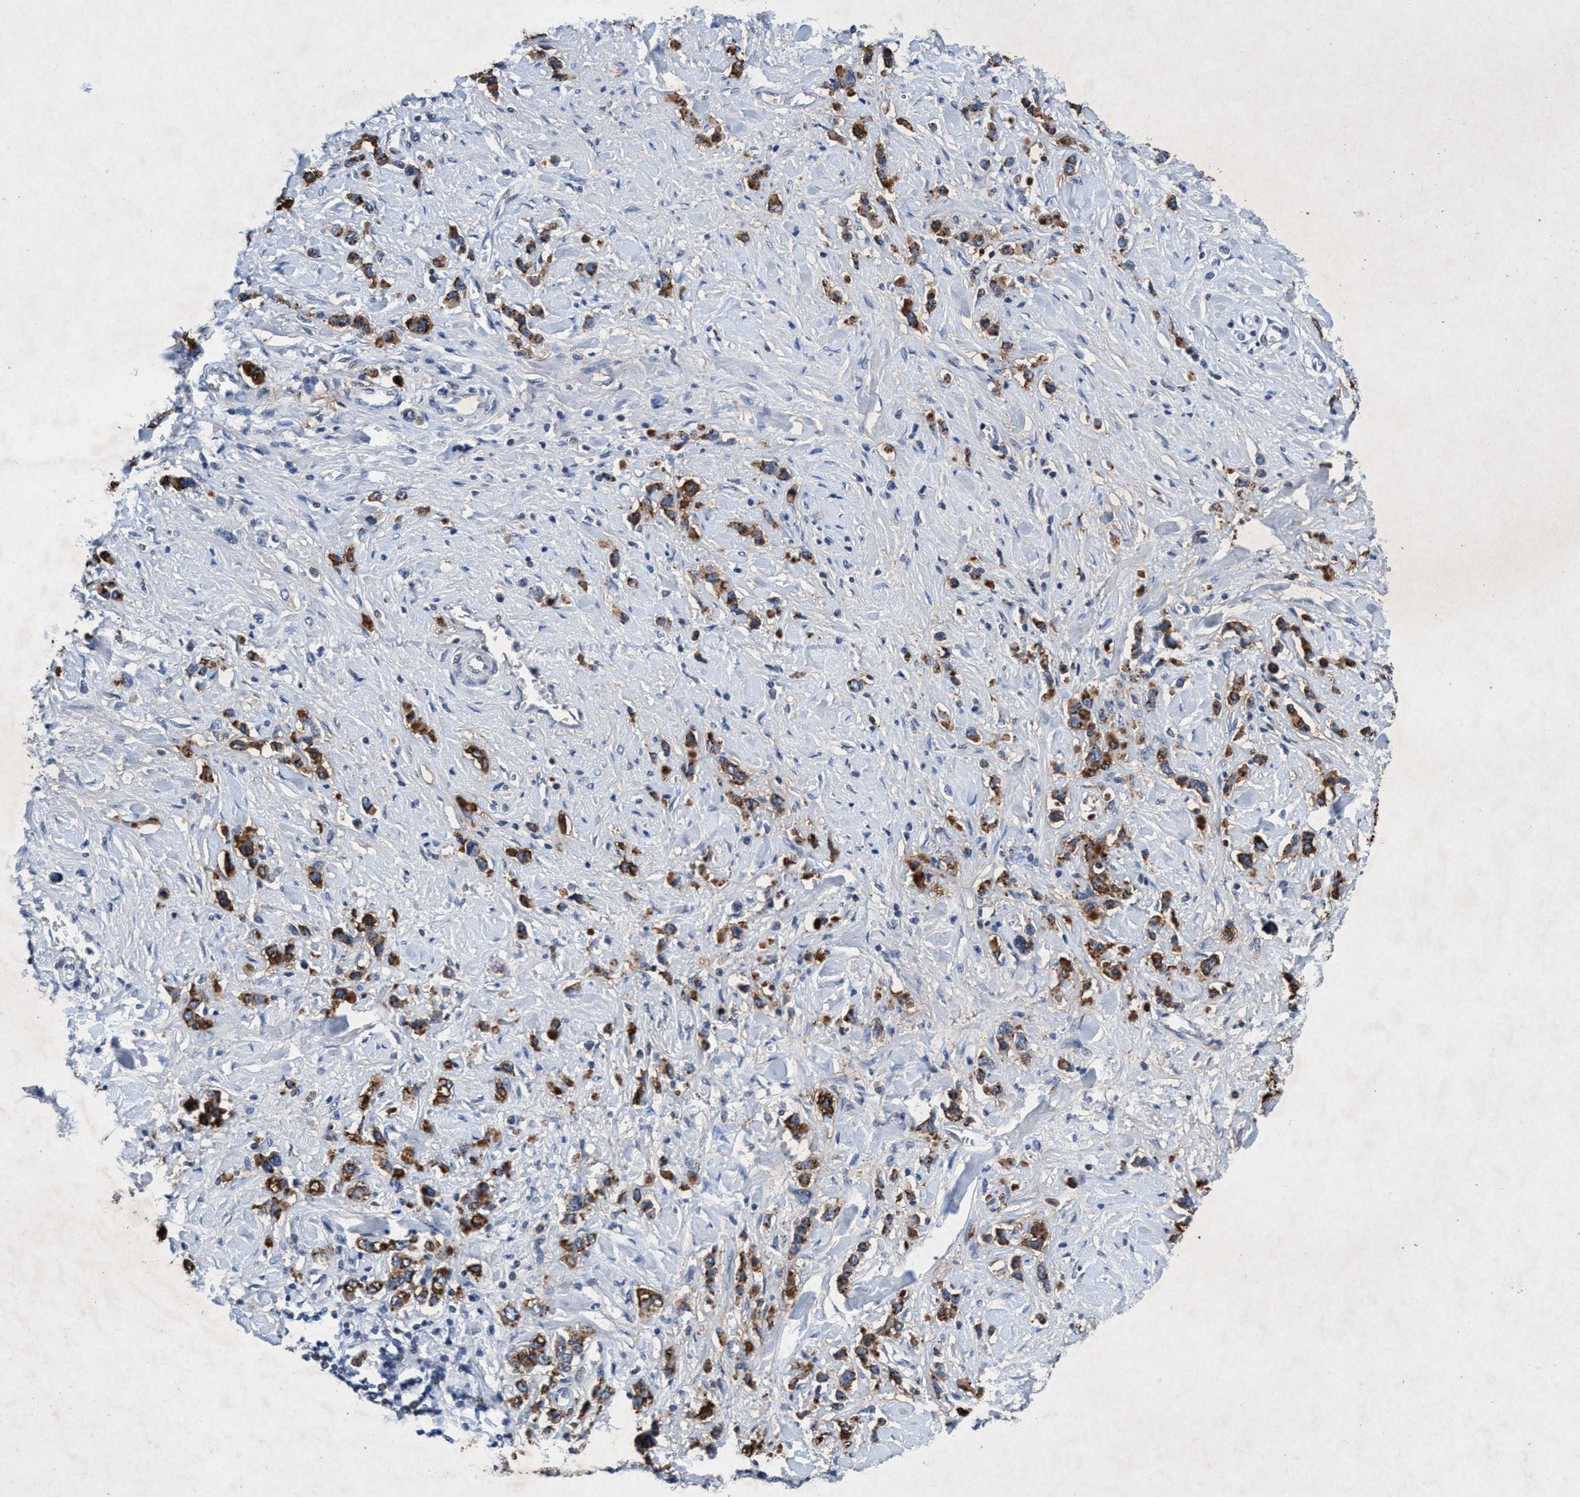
{"staining": {"intensity": "moderate", "quantity": ">75%", "location": "cytoplasmic/membranous"}, "tissue": "stomach cancer", "cell_type": "Tumor cells", "image_type": "cancer", "snomed": [{"axis": "morphology", "description": "Normal tissue, NOS"}, {"axis": "morphology", "description": "Adenocarcinoma, NOS"}, {"axis": "topography", "description": "Stomach, upper"}, {"axis": "topography", "description": "Stomach"}], "caption": "This photomicrograph reveals immunohistochemistry (IHC) staining of human stomach cancer, with medium moderate cytoplasmic/membranous positivity in about >75% of tumor cells.", "gene": "GRB14", "patient": {"sex": "female", "age": 65}}